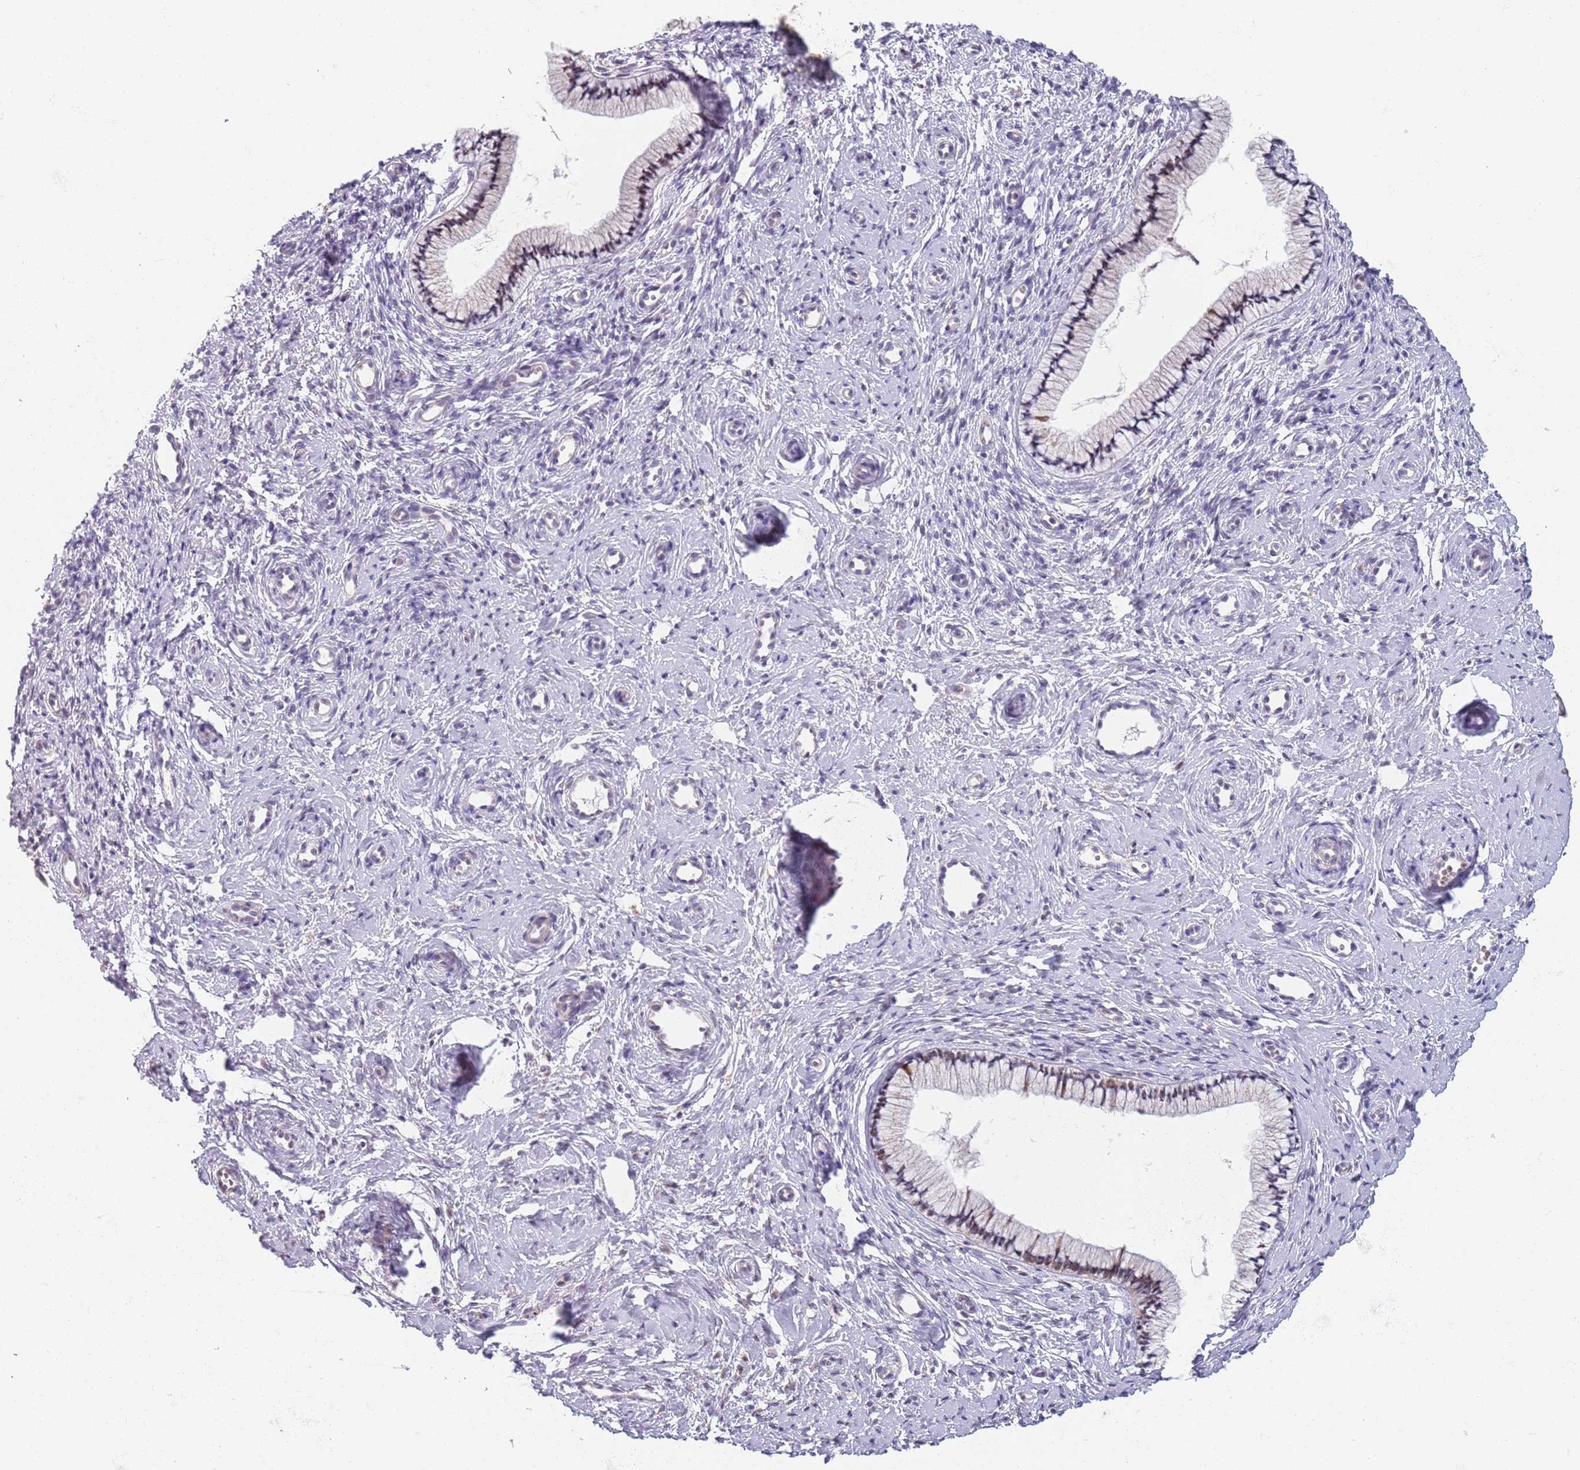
{"staining": {"intensity": "weak", "quantity": "<25%", "location": "cytoplasmic/membranous"}, "tissue": "cervix", "cell_type": "Glandular cells", "image_type": "normal", "snomed": [{"axis": "morphology", "description": "Normal tissue, NOS"}, {"axis": "topography", "description": "Cervix"}], "caption": "Cervix was stained to show a protein in brown. There is no significant expression in glandular cells. (Immunohistochemistry, brightfield microscopy, high magnification).", "gene": "PLCL2", "patient": {"sex": "female", "age": 57}}